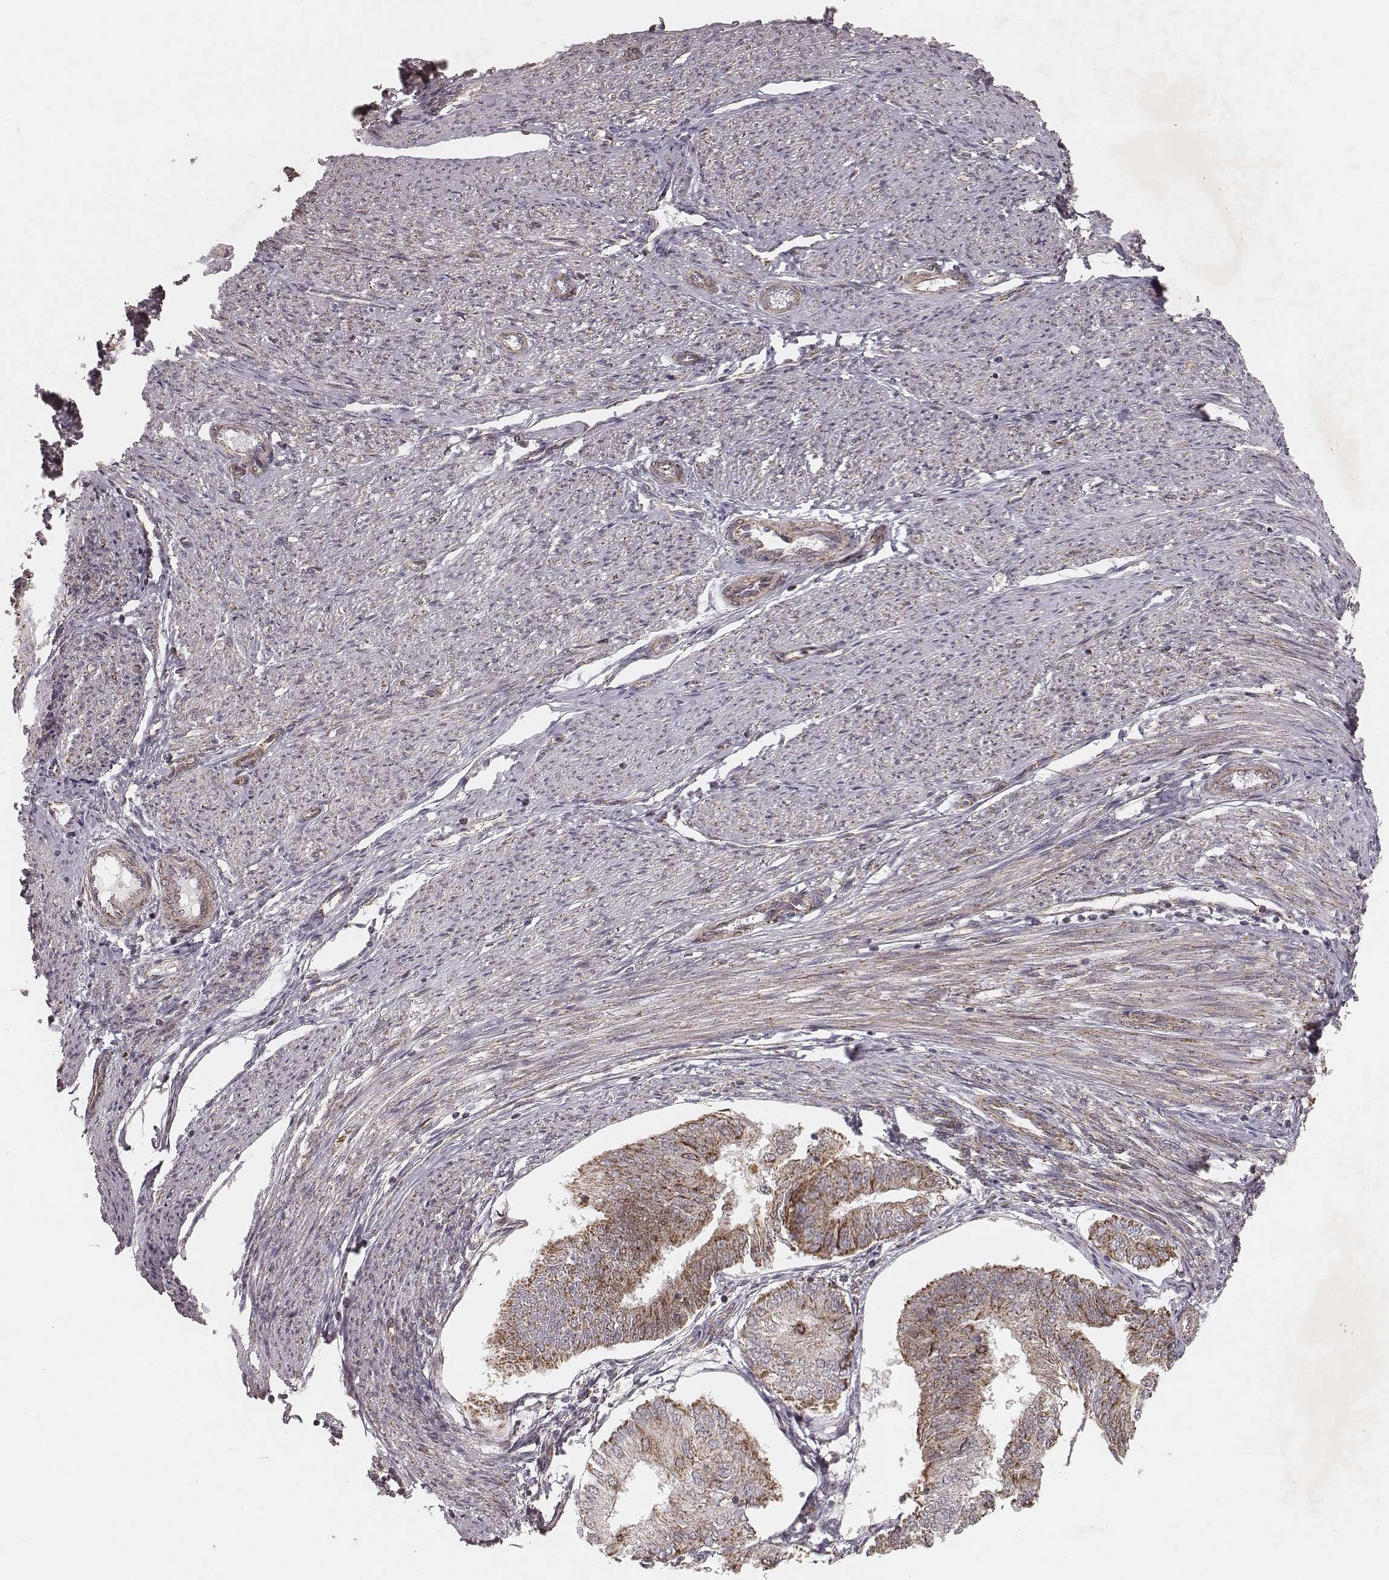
{"staining": {"intensity": "weak", "quantity": "25%-75%", "location": "cytoplasmic/membranous"}, "tissue": "endometrial cancer", "cell_type": "Tumor cells", "image_type": "cancer", "snomed": [{"axis": "morphology", "description": "Adenocarcinoma, NOS"}, {"axis": "topography", "description": "Endometrium"}], "caption": "A brown stain highlights weak cytoplasmic/membranous positivity of a protein in endometrial cancer (adenocarcinoma) tumor cells. The protein of interest is stained brown, and the nuclei are stained in blue (DAB IHC with brightfield microscopy, high magnification).", "gene": "NDUFA7", "patient": {"sex": "female", "age": 58}}